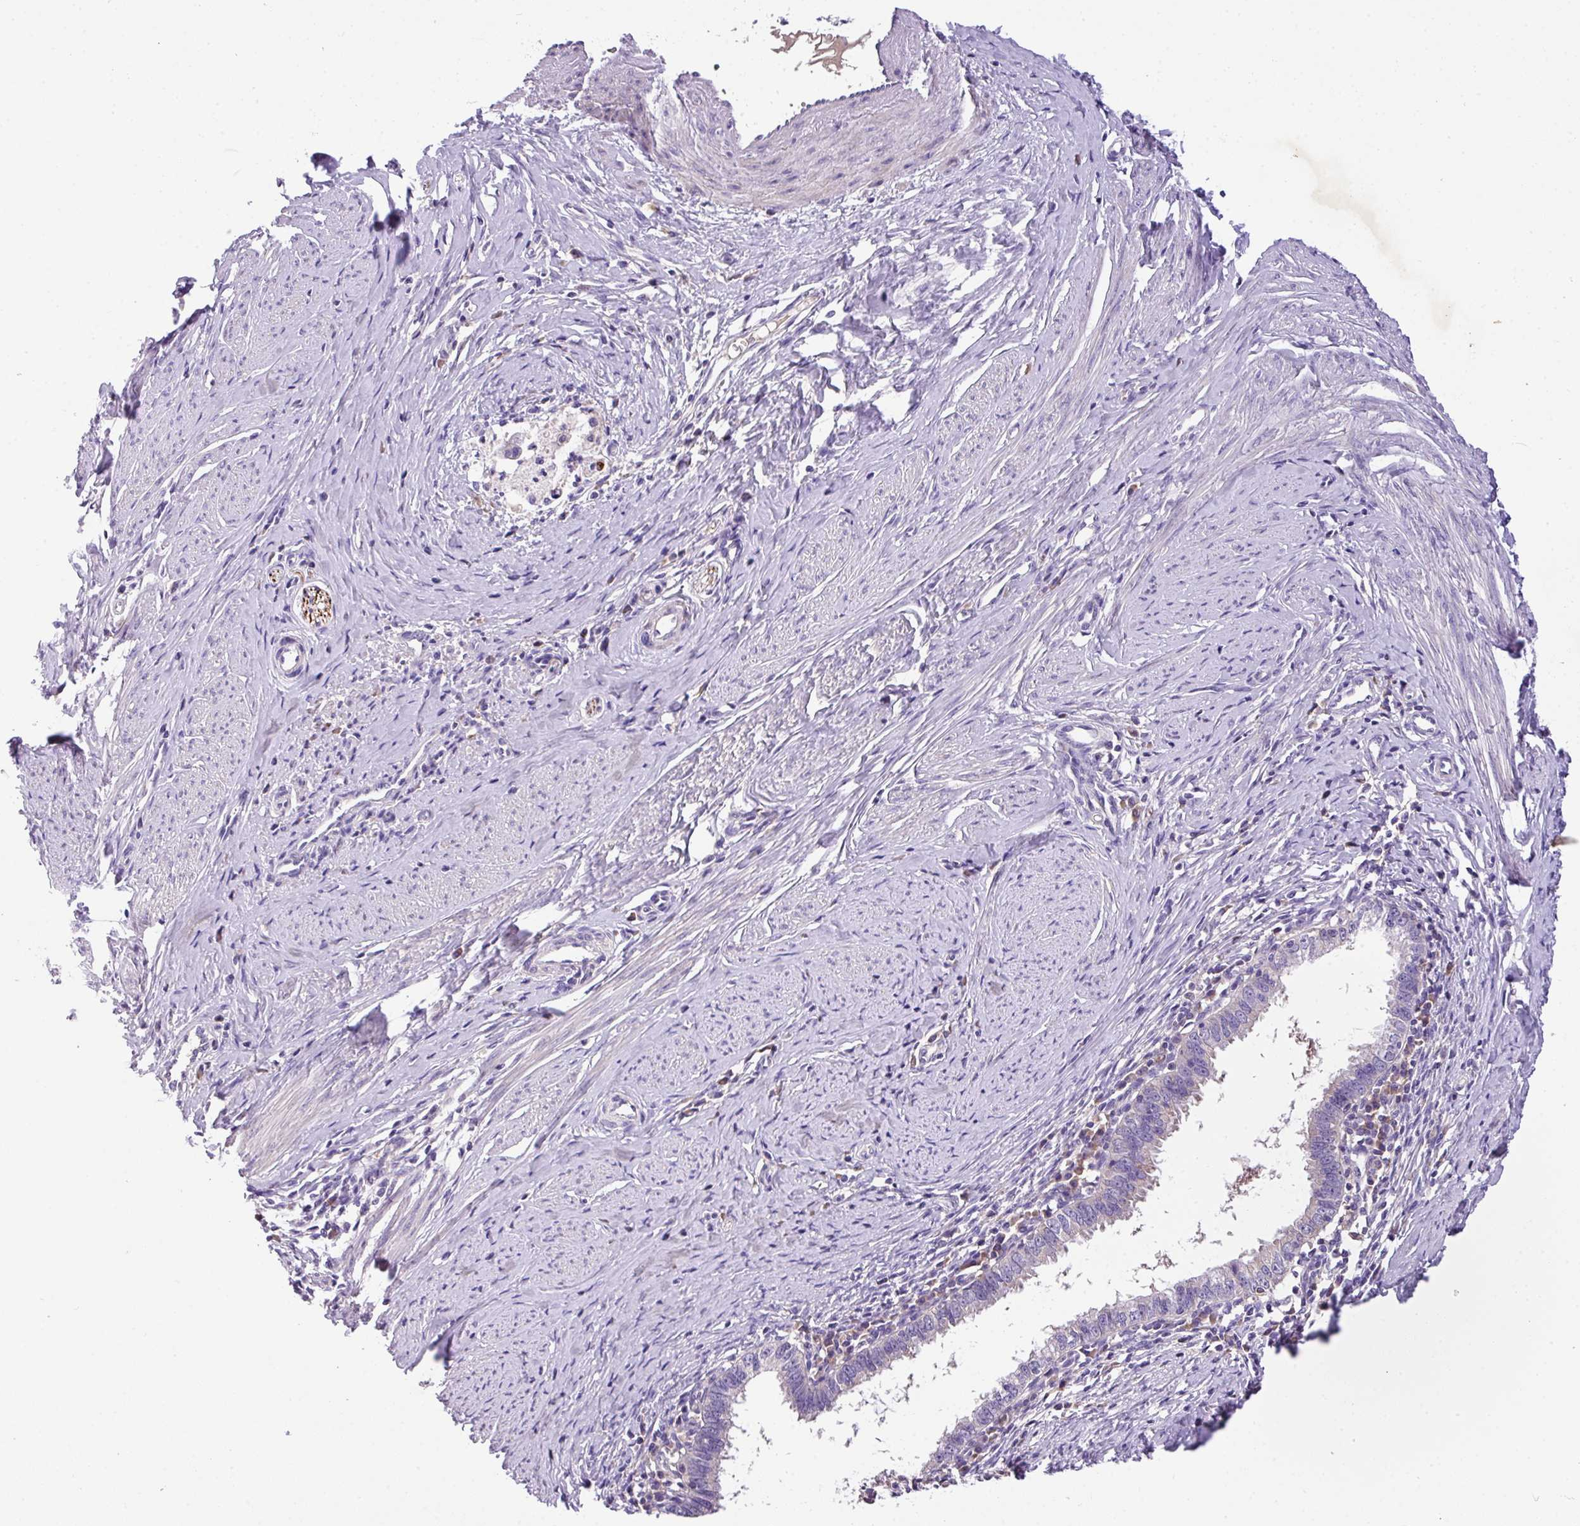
{"staining": {"intensity": "negative", "quantity": "none", "location": "none"}, "tissue": "cervical cancer", "cell_type": "Tumor cells", "image_type": "cancer", "snomed": [{"axis": "morphology", "description": "Adenocarcinoma, NOS"}, {"axis": "topography", "description": "Cervix"}], "caption": "Human cervical adenocarcinoma stained for a protein using immunohistochemistry exhibits no positivity in tumor cells.", "gene": "ANXA2R", "patient": {"sex": "female", "age": 36}}